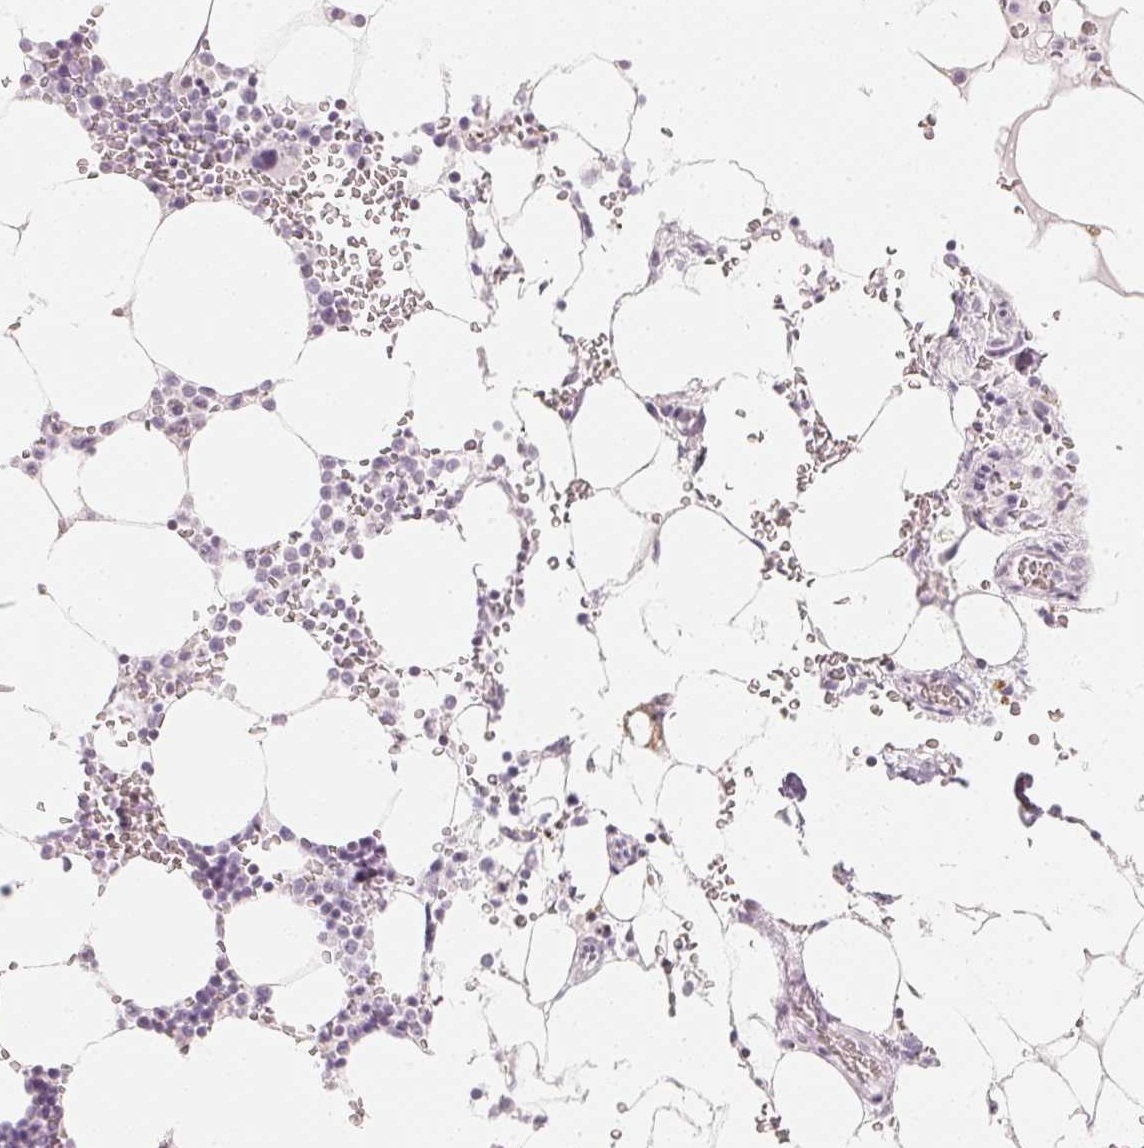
{"staining": {"intensity": "negative", "quantity": "none", "location": "none"}, "tissue": "bone marrow", "cell_type": "Hematopoietic cells", "image_type": "normal", "snomed": [{"axis": "morphology", "description": "Normal tissue, NOS"}, {"axis": "topography", "description": "Bone marrow"}], "caption": "This is an immunohistochemistry (IHC) histopathology image of unremarkable human bone marrow. There is no expression in hematopoietic cells.", "gene": "SLC22A8", "patient": {"sex": "male", "age": 64}}